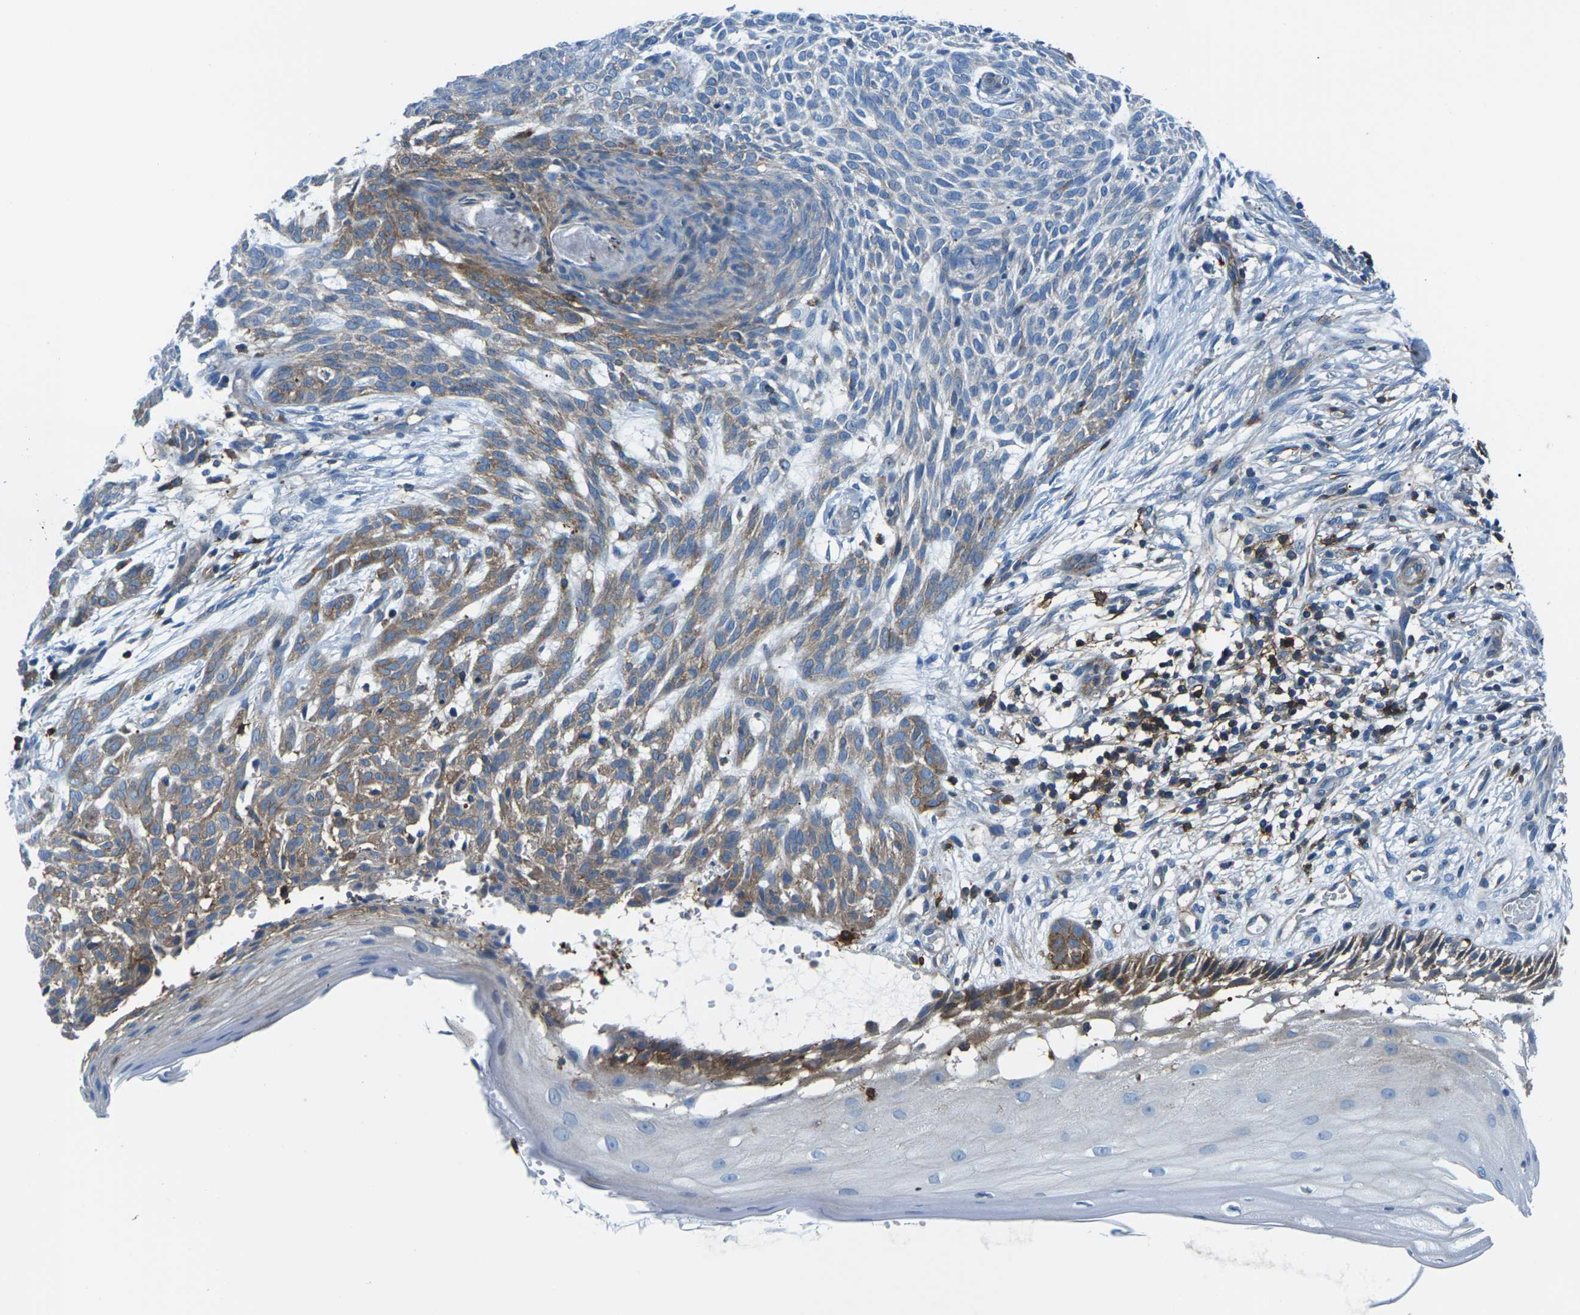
{"staining": {"intensity": "moderate", "quantity": "25%-75%", "location": "cytoplasmic/membranous"}, "tissue": "skin cancer", "cell_type": "Tumor cells", "image_type": "cancer", "snomed": [{"axis": "morphology", "description": "Basal cell carcinoma"}, {"axis": "topography", "description": "Skin"}], "caption": "There is medium levels of moderate cytoplasmic/membranous staining in tumor cells of skin basal cell carcinoma, as demonstrated by immunohistochemical staining (brown color).", "gene": "SOCS4", "patient": {"sex": "female", "age": 59}}